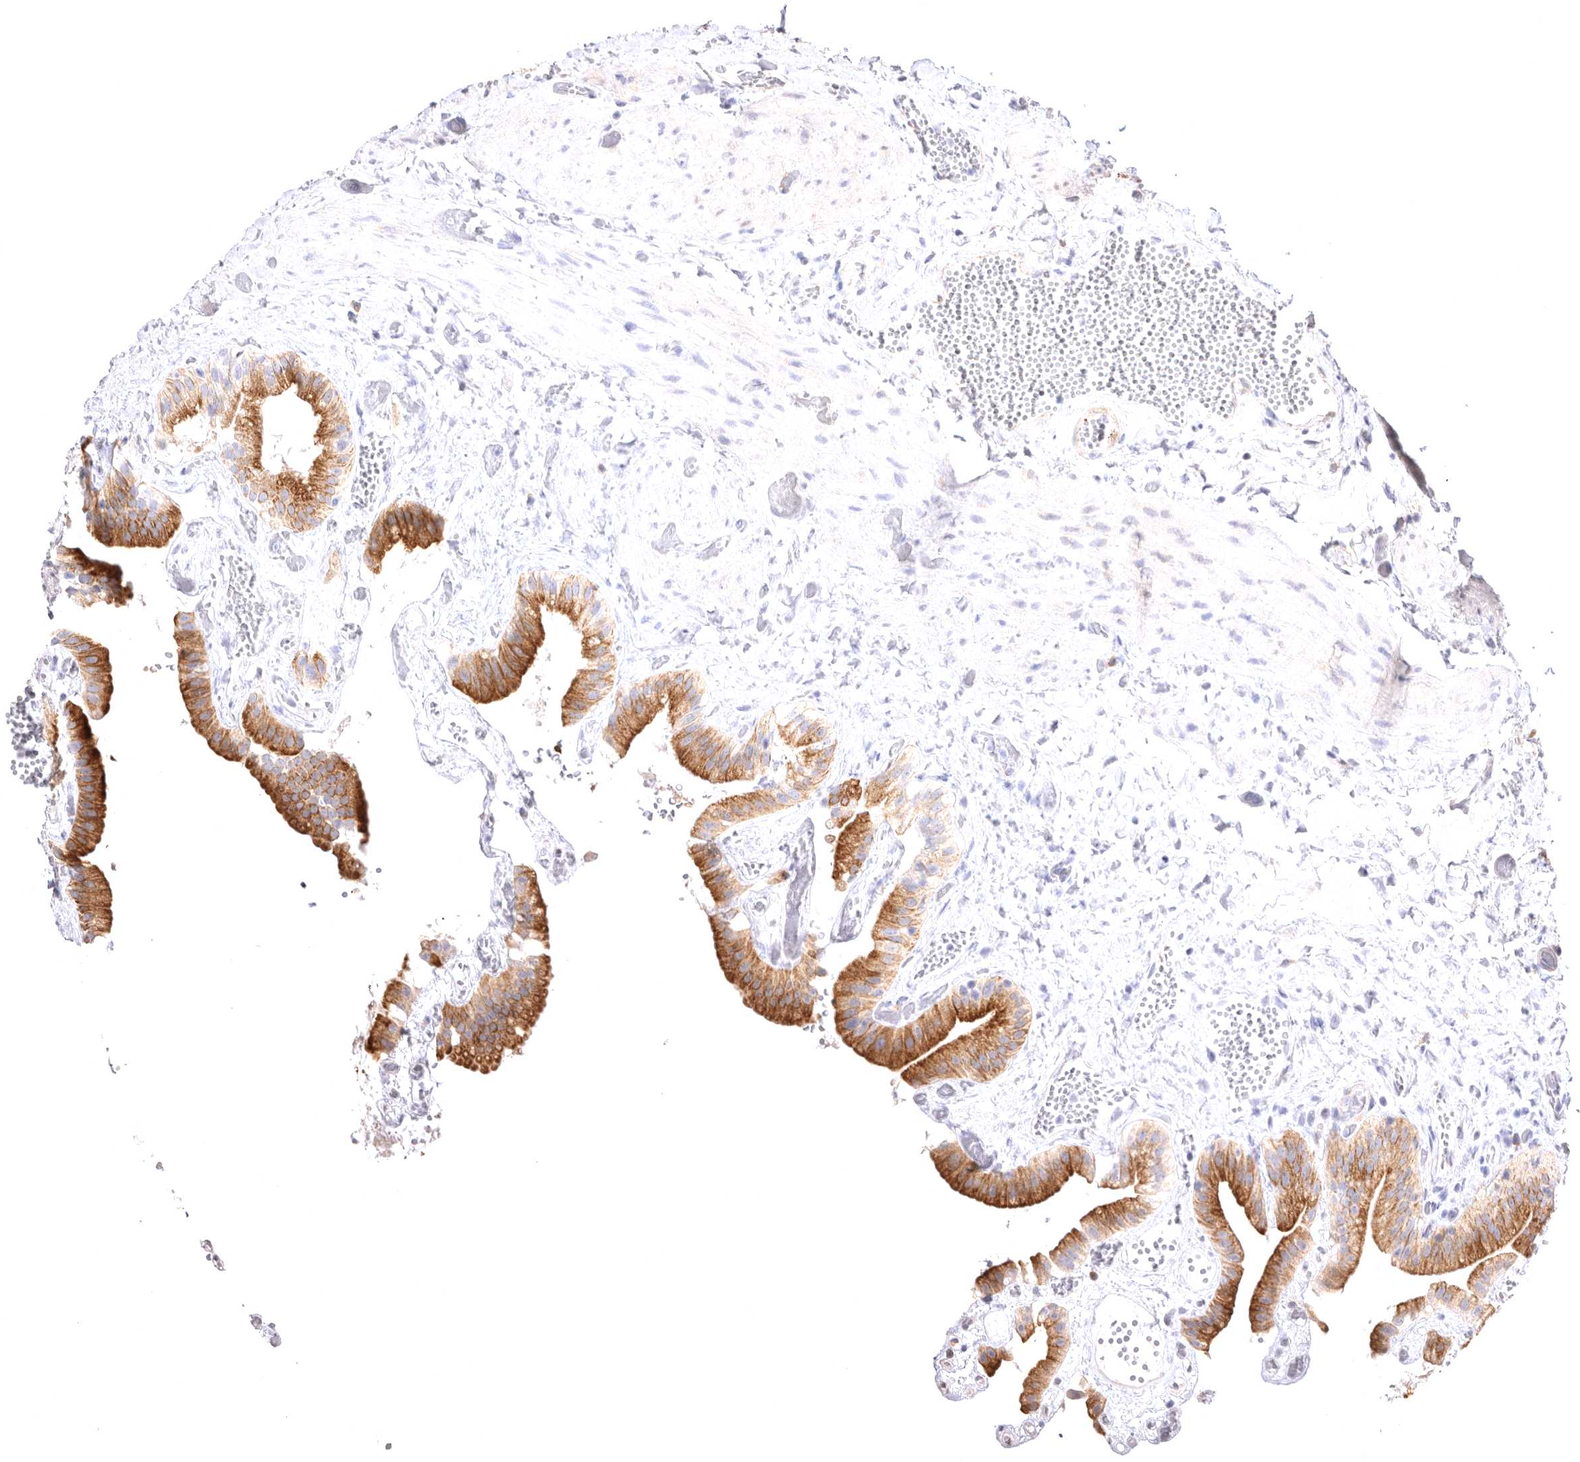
{"staining": {"intensity": "strong", "quantity": "25%-75%", "location": "cytoplasmic/membranous"}, "tissue": "gallbladder", "cell_type": "Glandular cells", "image_type": "normal", "snomed": [{"axis": "morphology", "description": "Normal tissue, NOS"}, {"axis": "topography", "description": "Gallbladder"}], "caption": "Protein analysis of unremarkable gallbladder demonstrates strong cytoplasmic/membranous expression in about 25%-75% of glandular cells. (DAB (3,3'-diaminobenzidine) IHC, brown staining for protein, blue staining for nuclei).", "gene": "VPS45", "patient": {"sex": "female", "age": 64}}